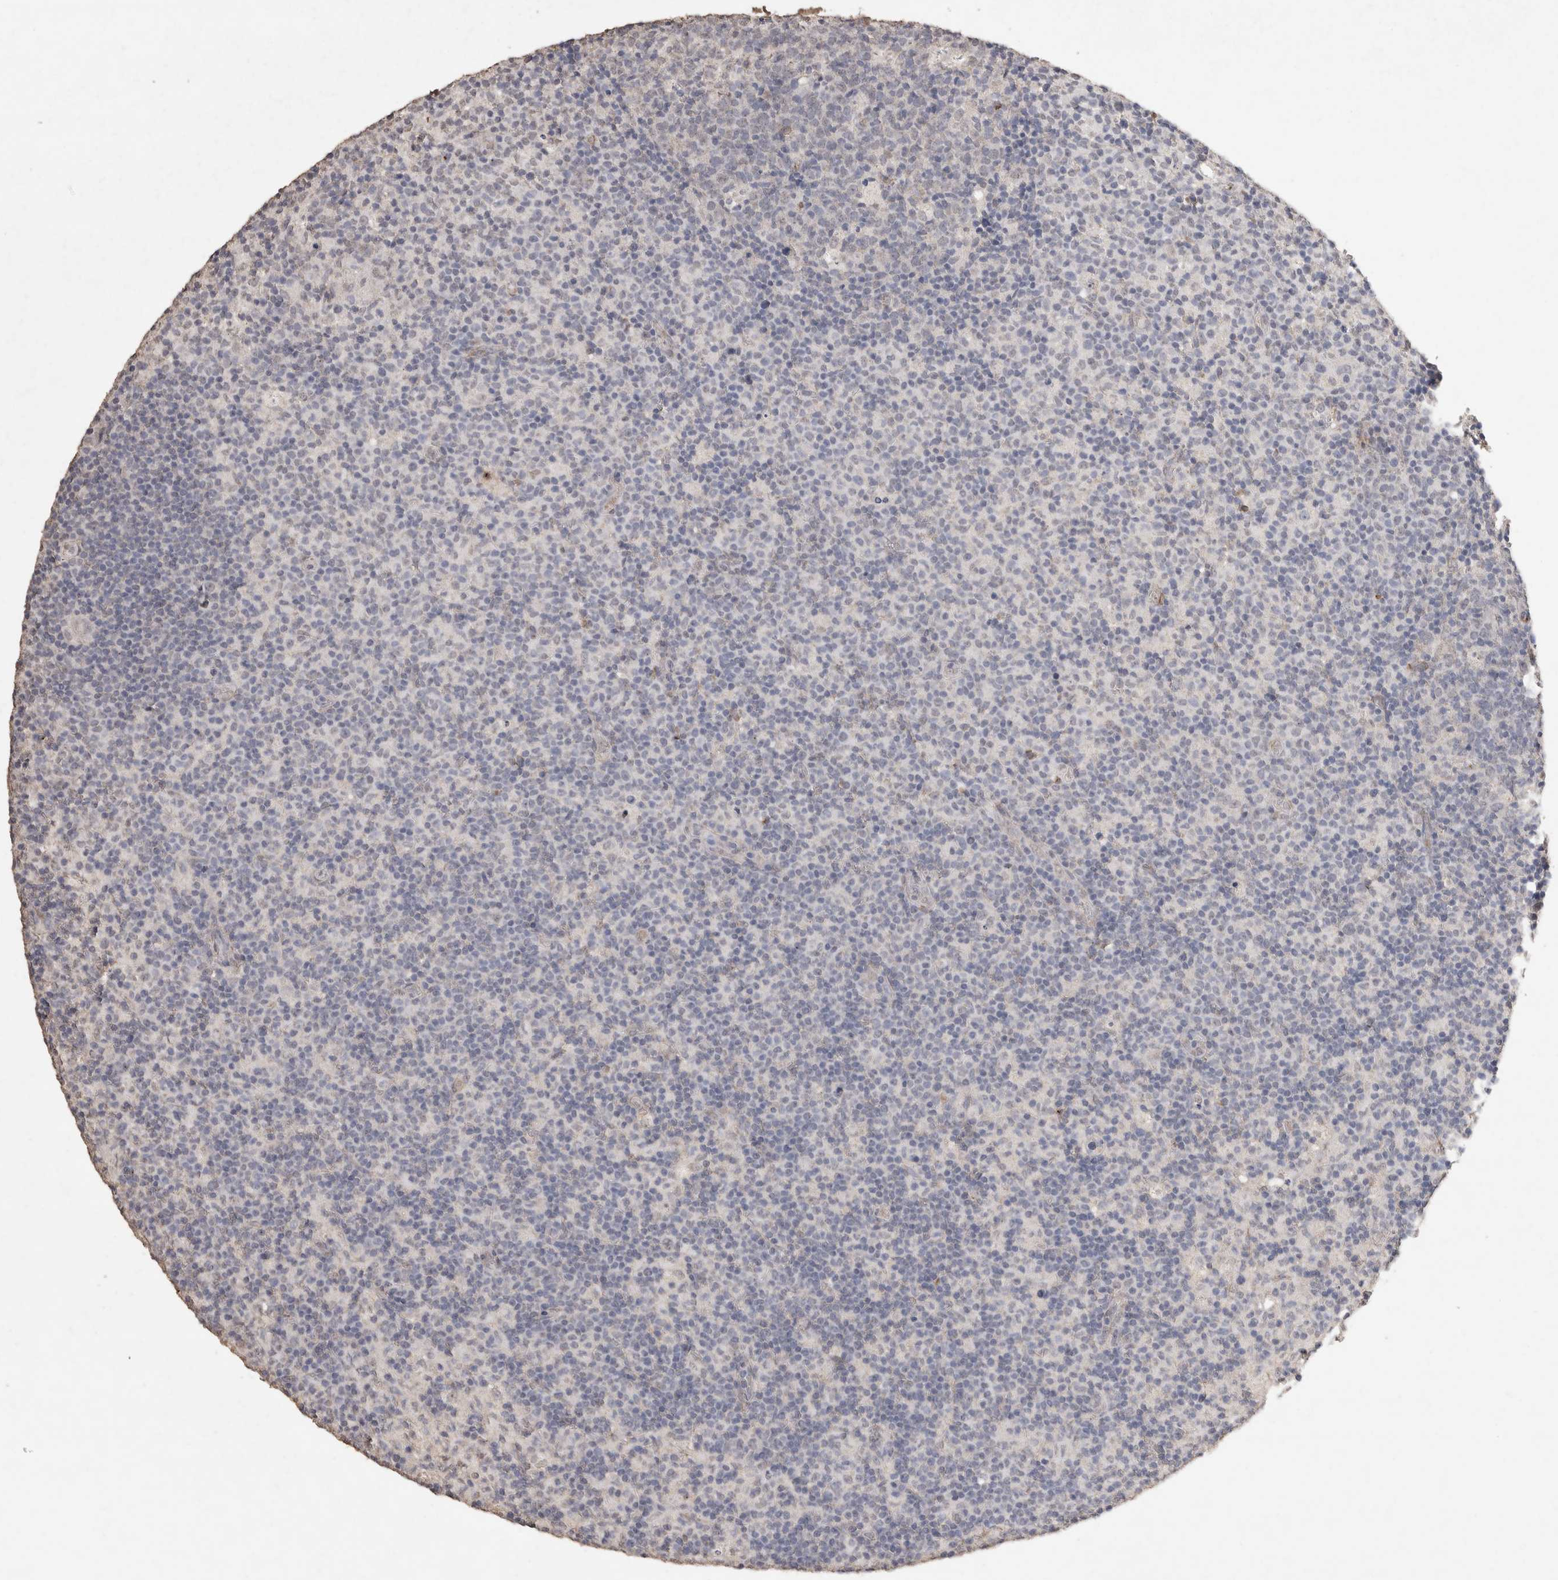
{"staining": {"intensity": "negative", "quantity": "none", "location": "none"}, "tissue": "lymph node", "cell_type": "Germinal center cells", "image_type": "normal", "snomed": [{"axis": "morphology", "description": "Normal tissue, NOS"}, {"axis": "morphology", "description": "Inflammation, NOS"}, {"axis": "topography", "description": "Lymph node"}], "caption": "Immunohistochemistry image of benign lymph node: human lymph node stained with DAB displays no significant protein staining in germinal center cells.", "gene": "C1QTNF5", "patient": {"sex": "male", "age": 55}}